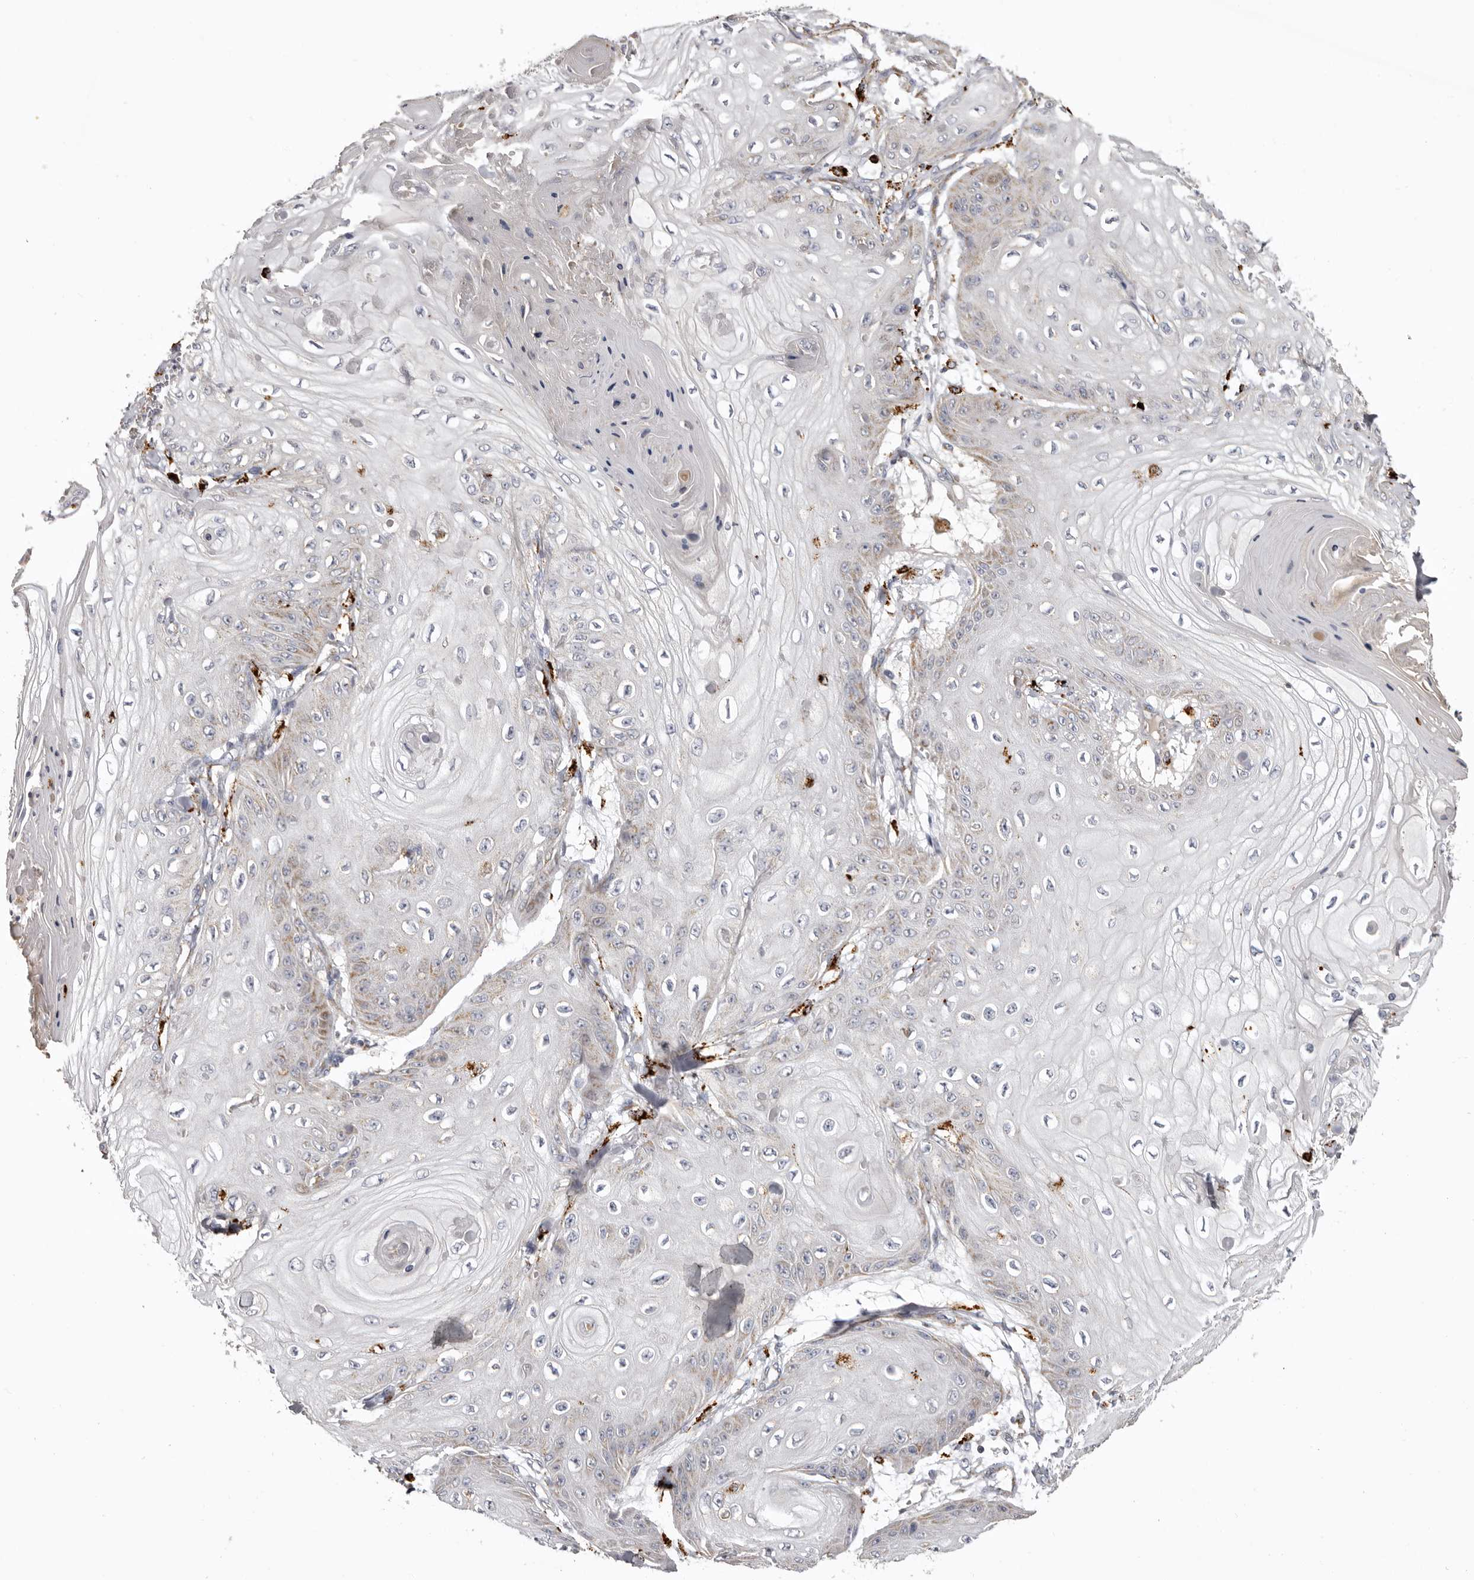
{"staining": {"intensity": "weak", "quantity": "<25%", "location": "cytoplasmic/membranous"}, "tissue": "skin cancer", "cell_type": "Tumor cells", "image_type": "cancer", "snomed": [{"axis": "morphology", "description": "Squamous cell carcinoma, NOS"}, {"axis": "topography", "description": "Skin"}], "caption": "Tumor cells show no significant protein expression in skin cancer (squamous cell carcinoma).", "gene": "MECR", "patient": {"sex": "male", "age": 74}}